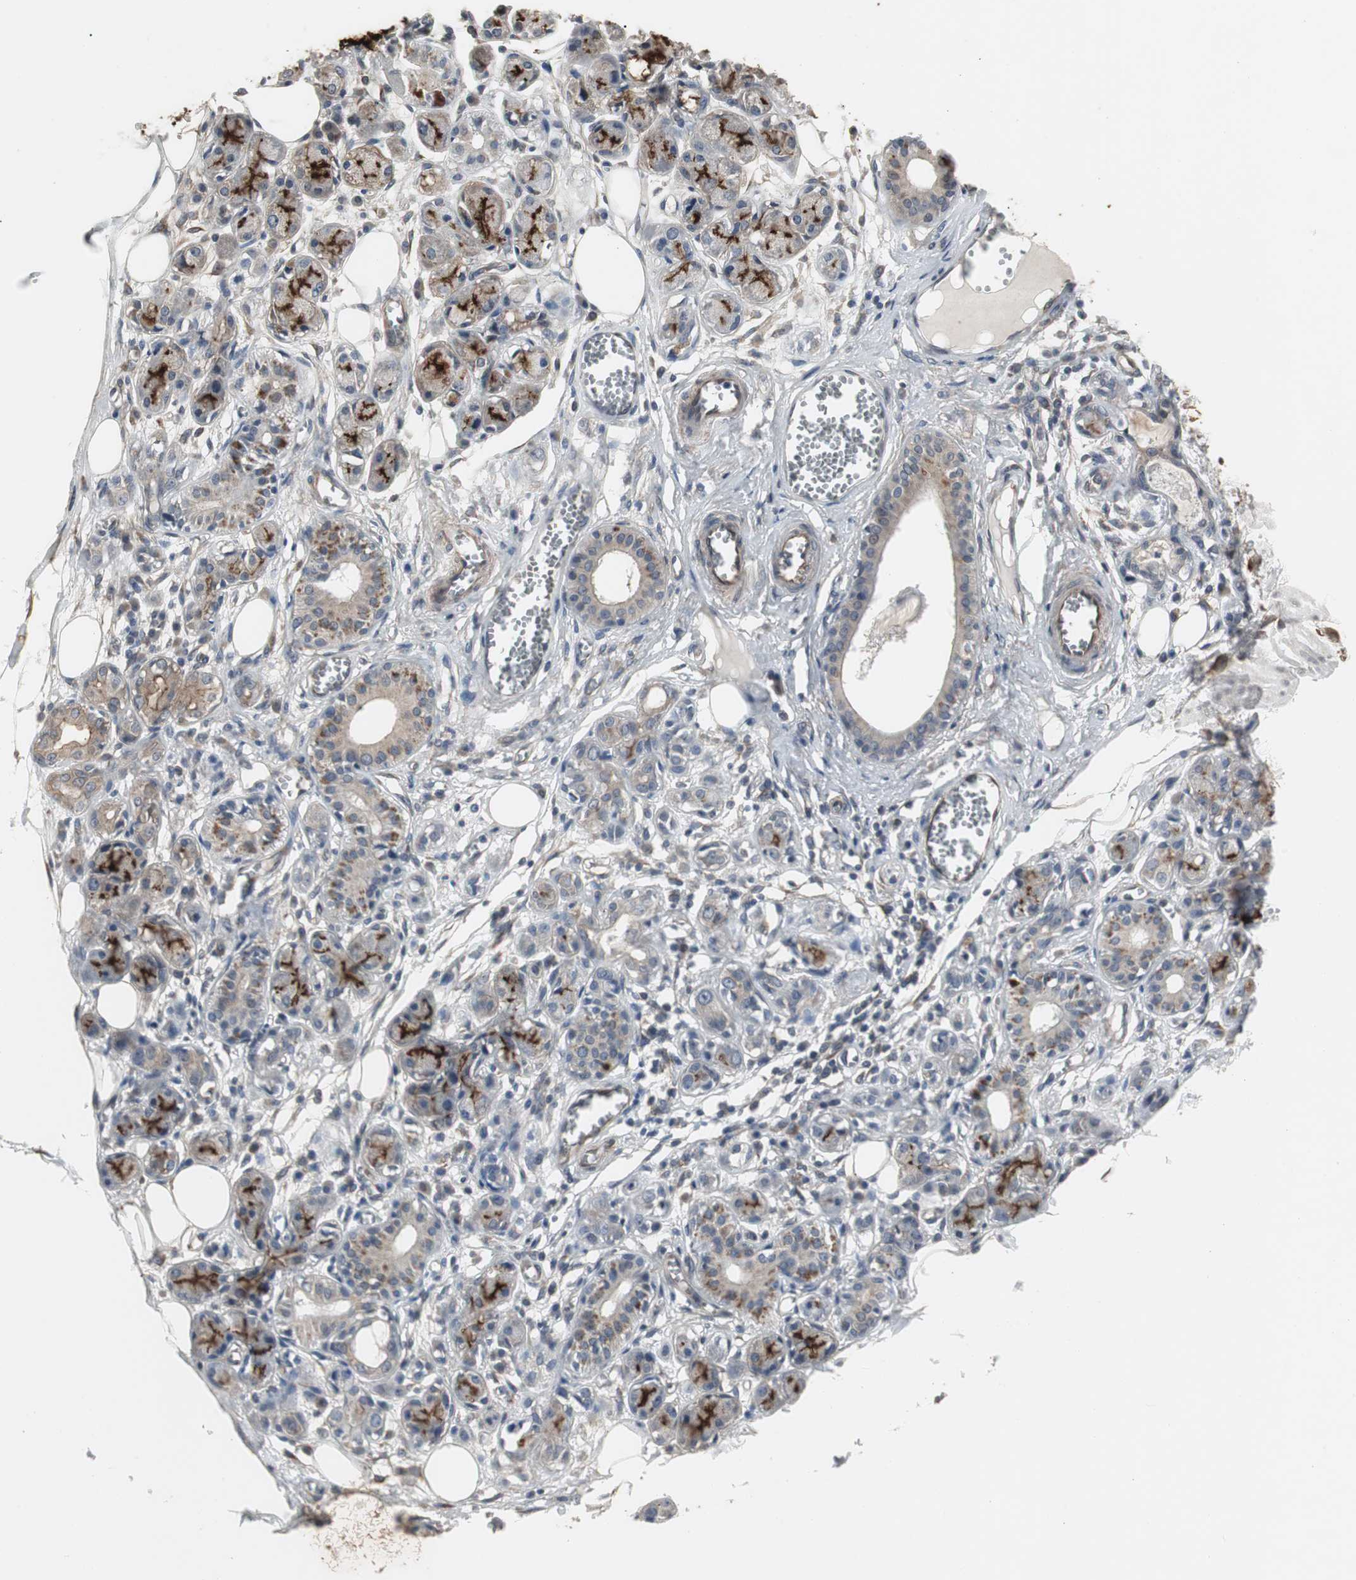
{"staining": {"intensity": "weak", "quantity": ">75%", "location": "cytoplasmic/membranous"}, "tissue": "adipose tissue", "cell_type": "Adipocytes", "image_type": "normal", "snomed": [{"axis": "morphology", "description": "Normal tissue, NOS"}, {"axis": "morphology", "description": "Inflammation, NOS"}, {"axis": "topography", "description": "Vascular tissue"}, {"axis": "topography", "description": "Salivary gland"}], "caption": "Adipocytes show low levels of weak cytoplasmic/membranous expression in approximately >75% of cells in benign adipose tissue. Immunohistochemistry (ihc) stains the protein in brown and the nuclei are stained blue.", "gene": "ATP2B2", "patient": {"sex": "female", "age": 75}}